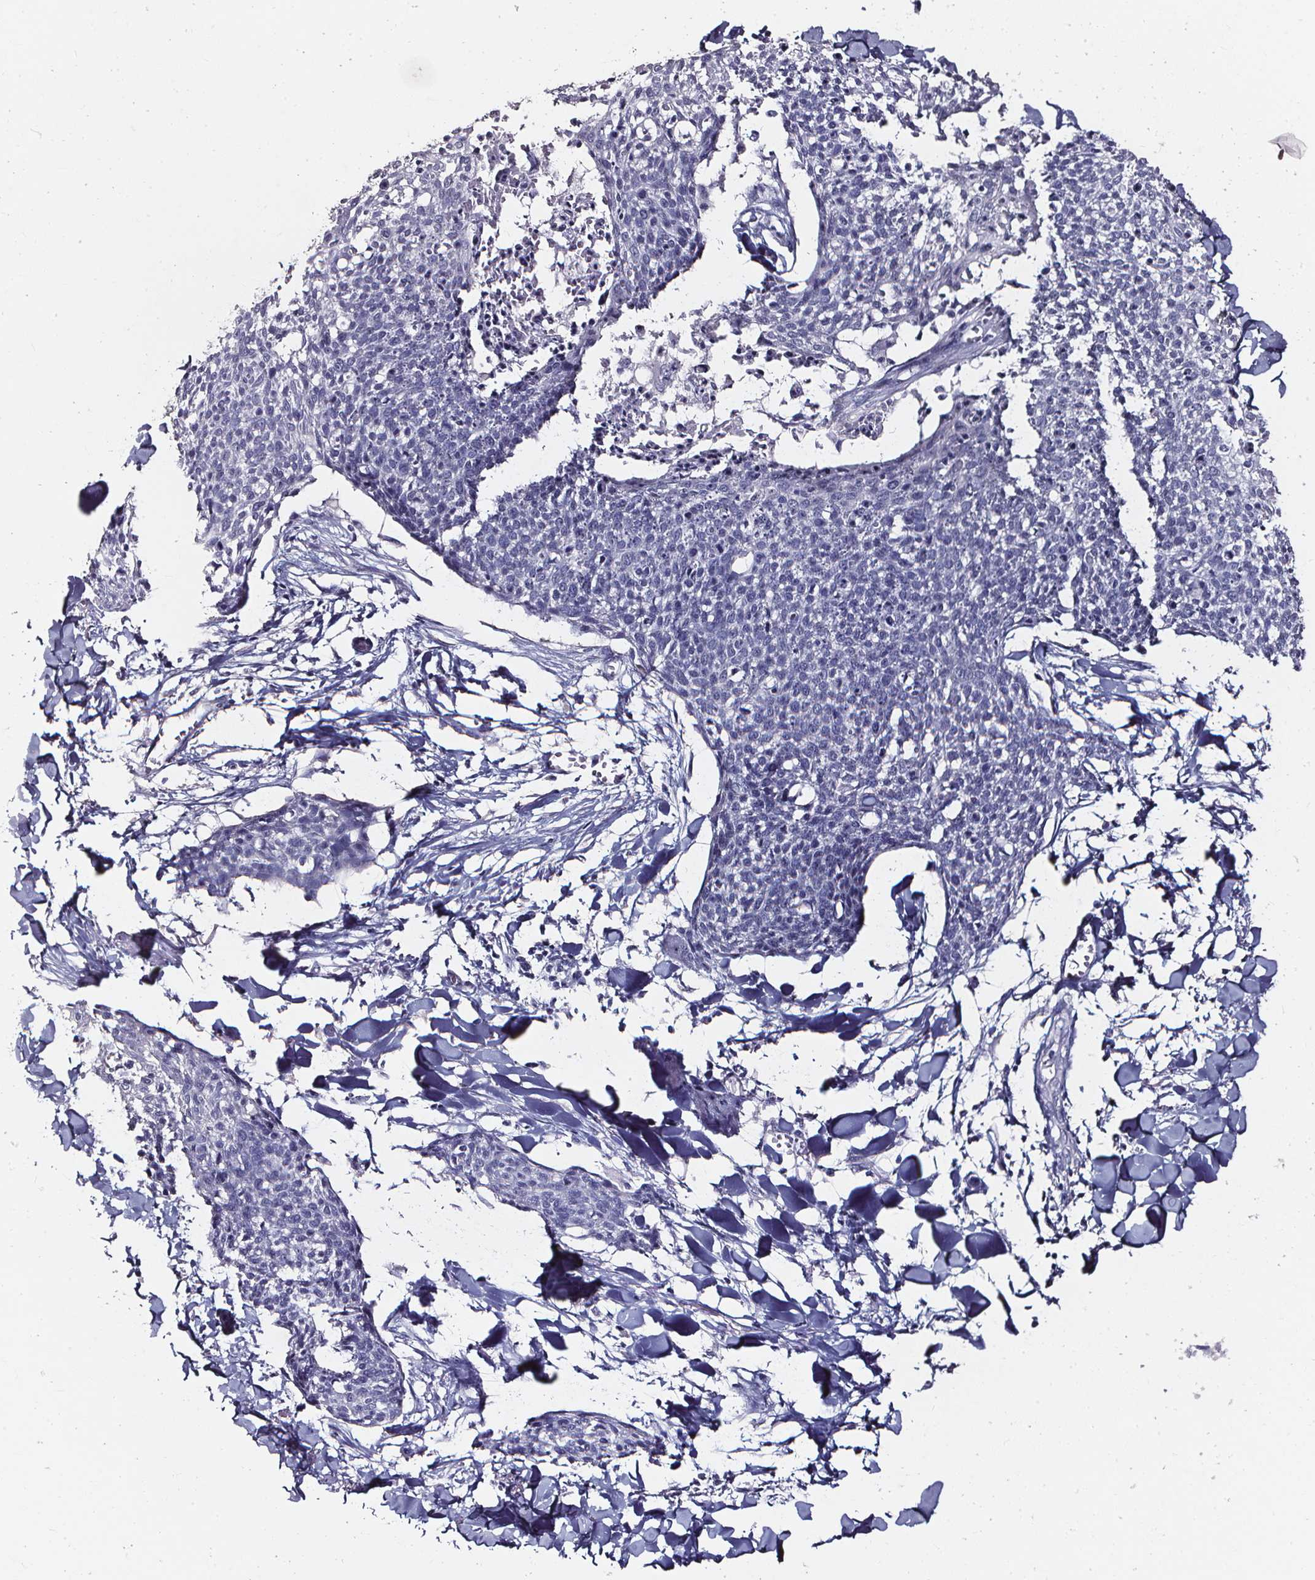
{"staining": {"intensity": "negative", "quantity": "none", "location": "none"}, "tissue": "skin cancer", "cell_type": "Tumor cells", "image_type": "cancer", "snomed": [{"axis": "morphology", "description": "Squamous cell carcinoma, NOS"}, {"axis": "topography", "description": "Skin"}, {"axis": "topography", "description": "Vulva"}], "caption": "A micrograph of human skin squamous cell carcinoma is negative for staining in tumor cells. Brightfield microscopy of immunohistochemistry stained with DAB (3,3'-diaminobenzidine) (brown) and hematoxylin (blue), captured at high magnification.", "gene": "DEFA5", "patient": {"sex": "female", "age": 75}}